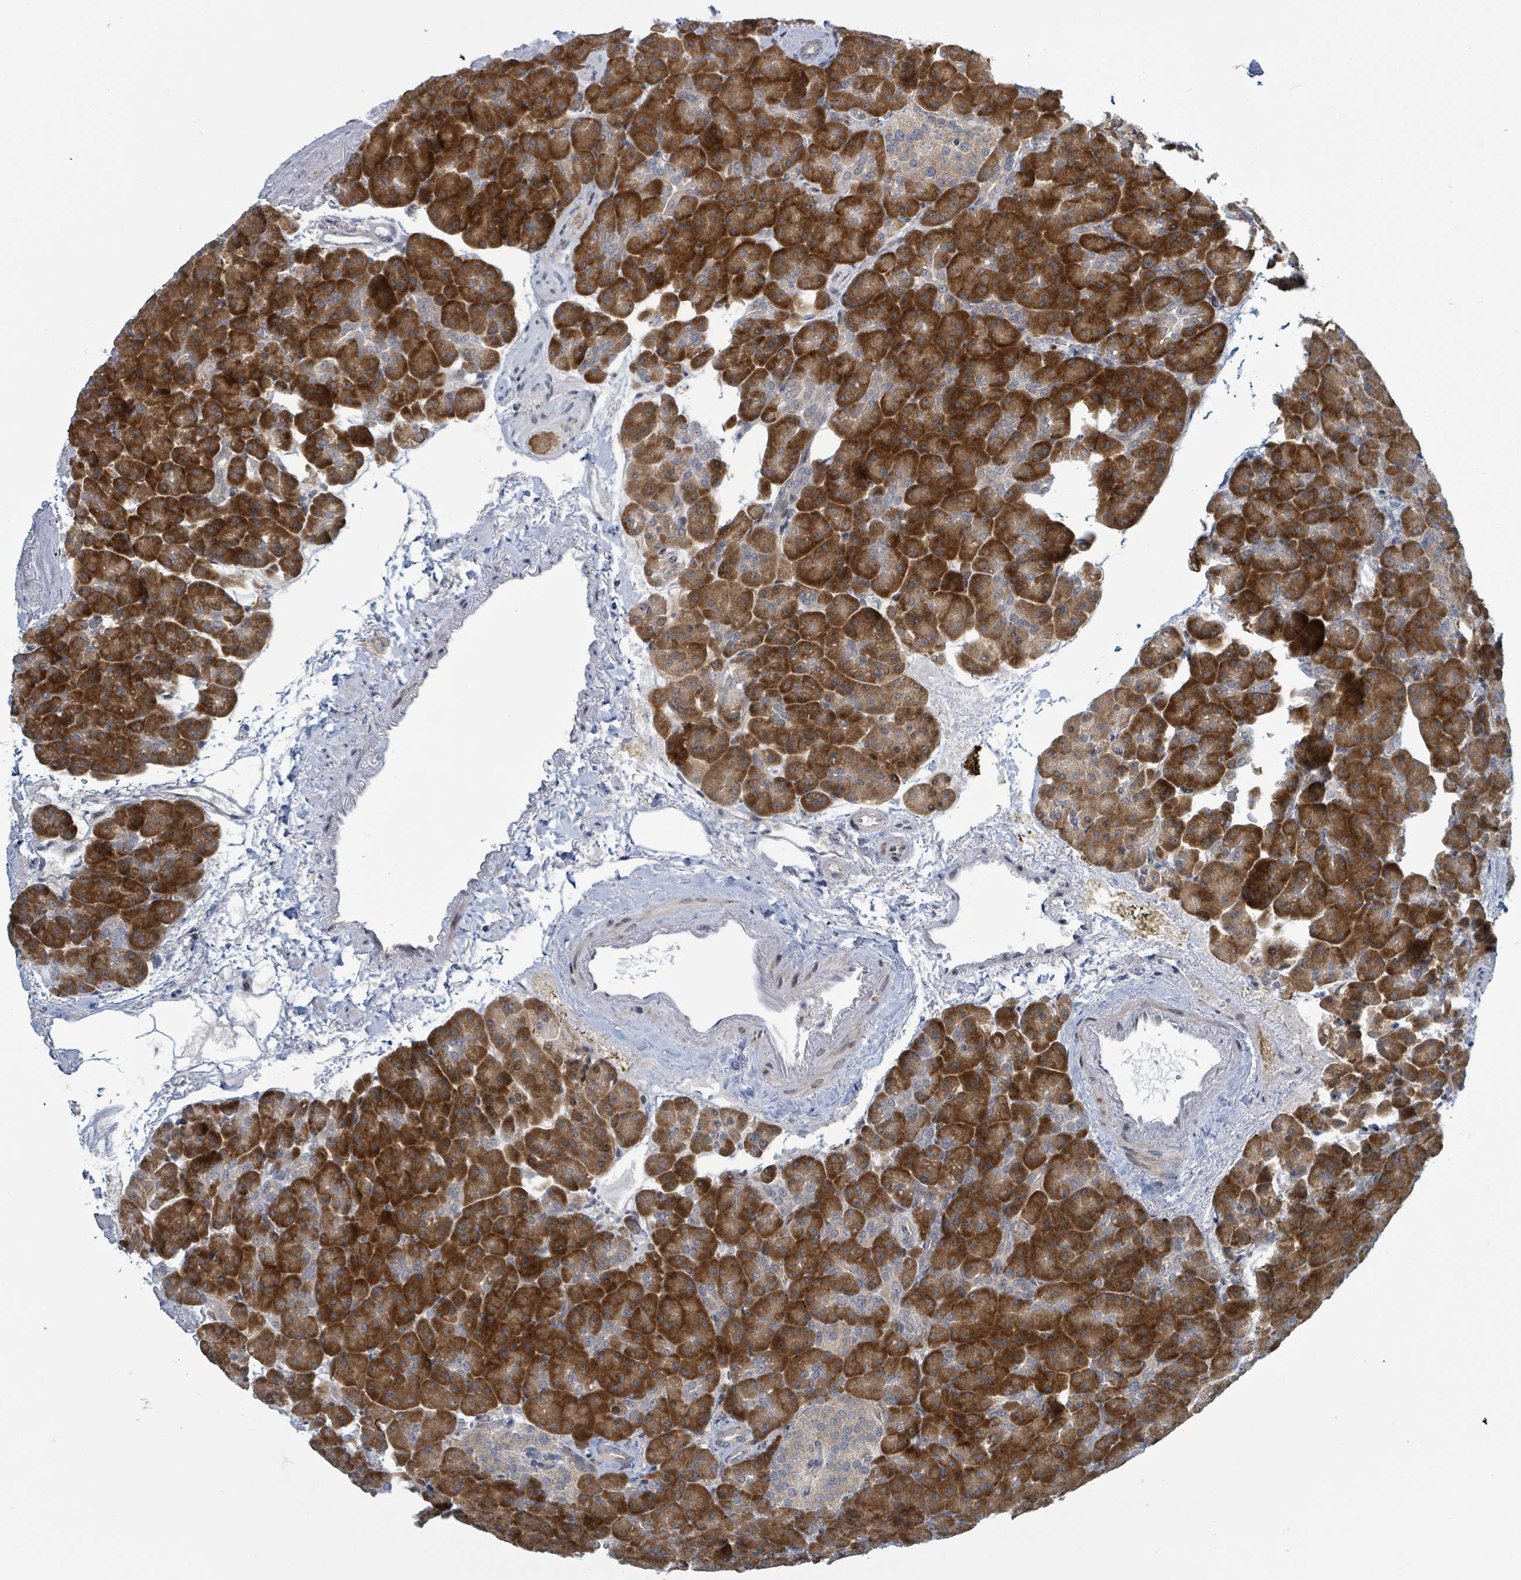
{"staining": {"intensity": "strong", "quantity": ">75%", "location": "cytoplasmic/membranous"}, "tissue": "pancreas", "cell_type": "Exocrine glandular cells", "image_type": "normal", "snomed": [{"axis": "morphology", "description": "Normal tissue, NOS"}, {"axis": "topography", "description": "Pancreas"}], "caption": "The histopathology image shows a brown stain indicating the presence of a protein in the cytoplasmic/membranous of exocrine glandular cells in pancreas. Using DAB (3,3'-diaminobenzidine) (brown) and hematoxylin (blue) stains, captured at high magnification using brightfield microscopy.", "gene": "RPL32", "patient": {"sex": "female", "age": 74}}